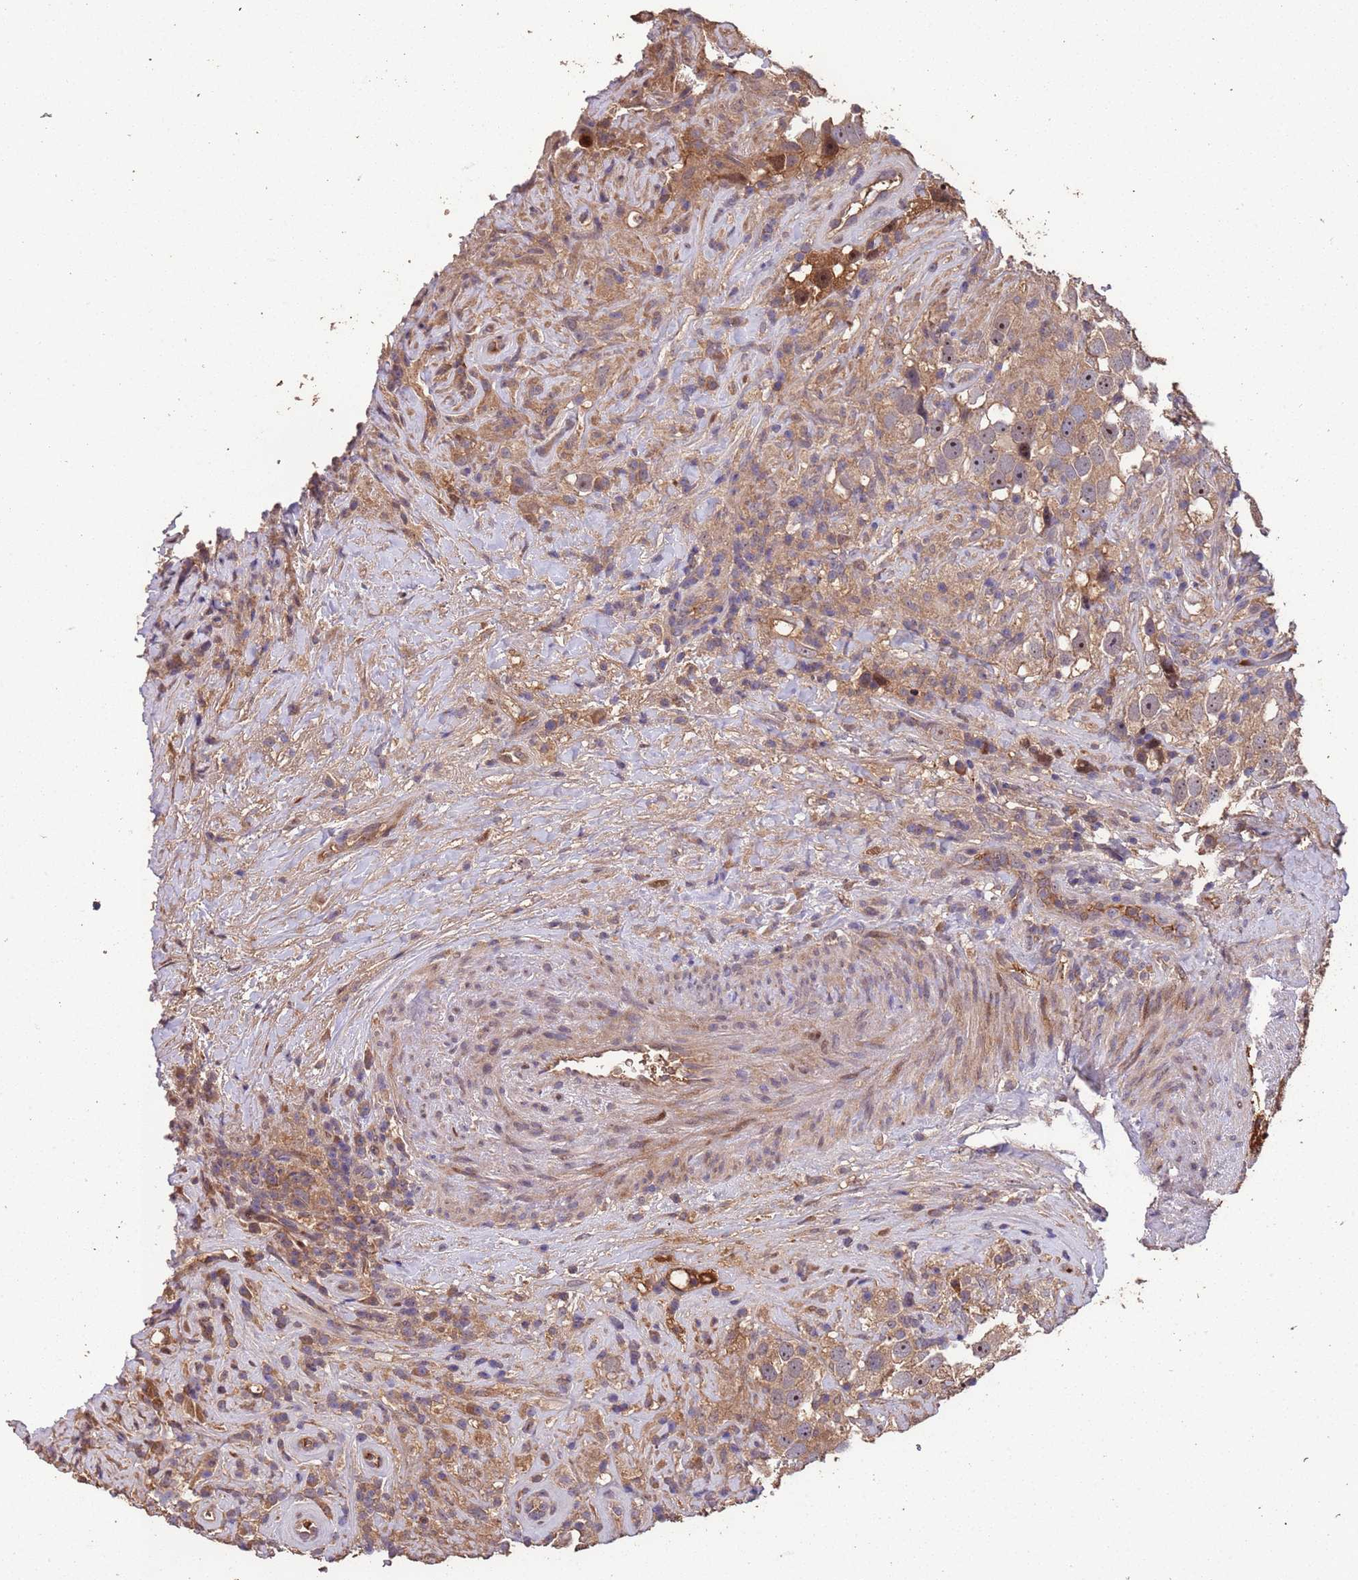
{"staining": {"intensity": "weak", "quantity": ">75%", "location": "cytoplasmic/membranous"}, "tissue": "testis cancer", "cell_type": "Tumor cells", "image_type": "cancer", "snomed": [{"axis": "morphology", "description": "Seminoma, NOS"}, {"axis": "topography", "description": "Testis"}], "caption": "IHC histopathology image of seminoma (testis) stained for a protein (brown), which displays low levels of weak cytoplasmic/membranous positivity in approximately >75% of tumor cells.", "gene": "CCDC184", "patient": {"sex": "male", "age": 49}}